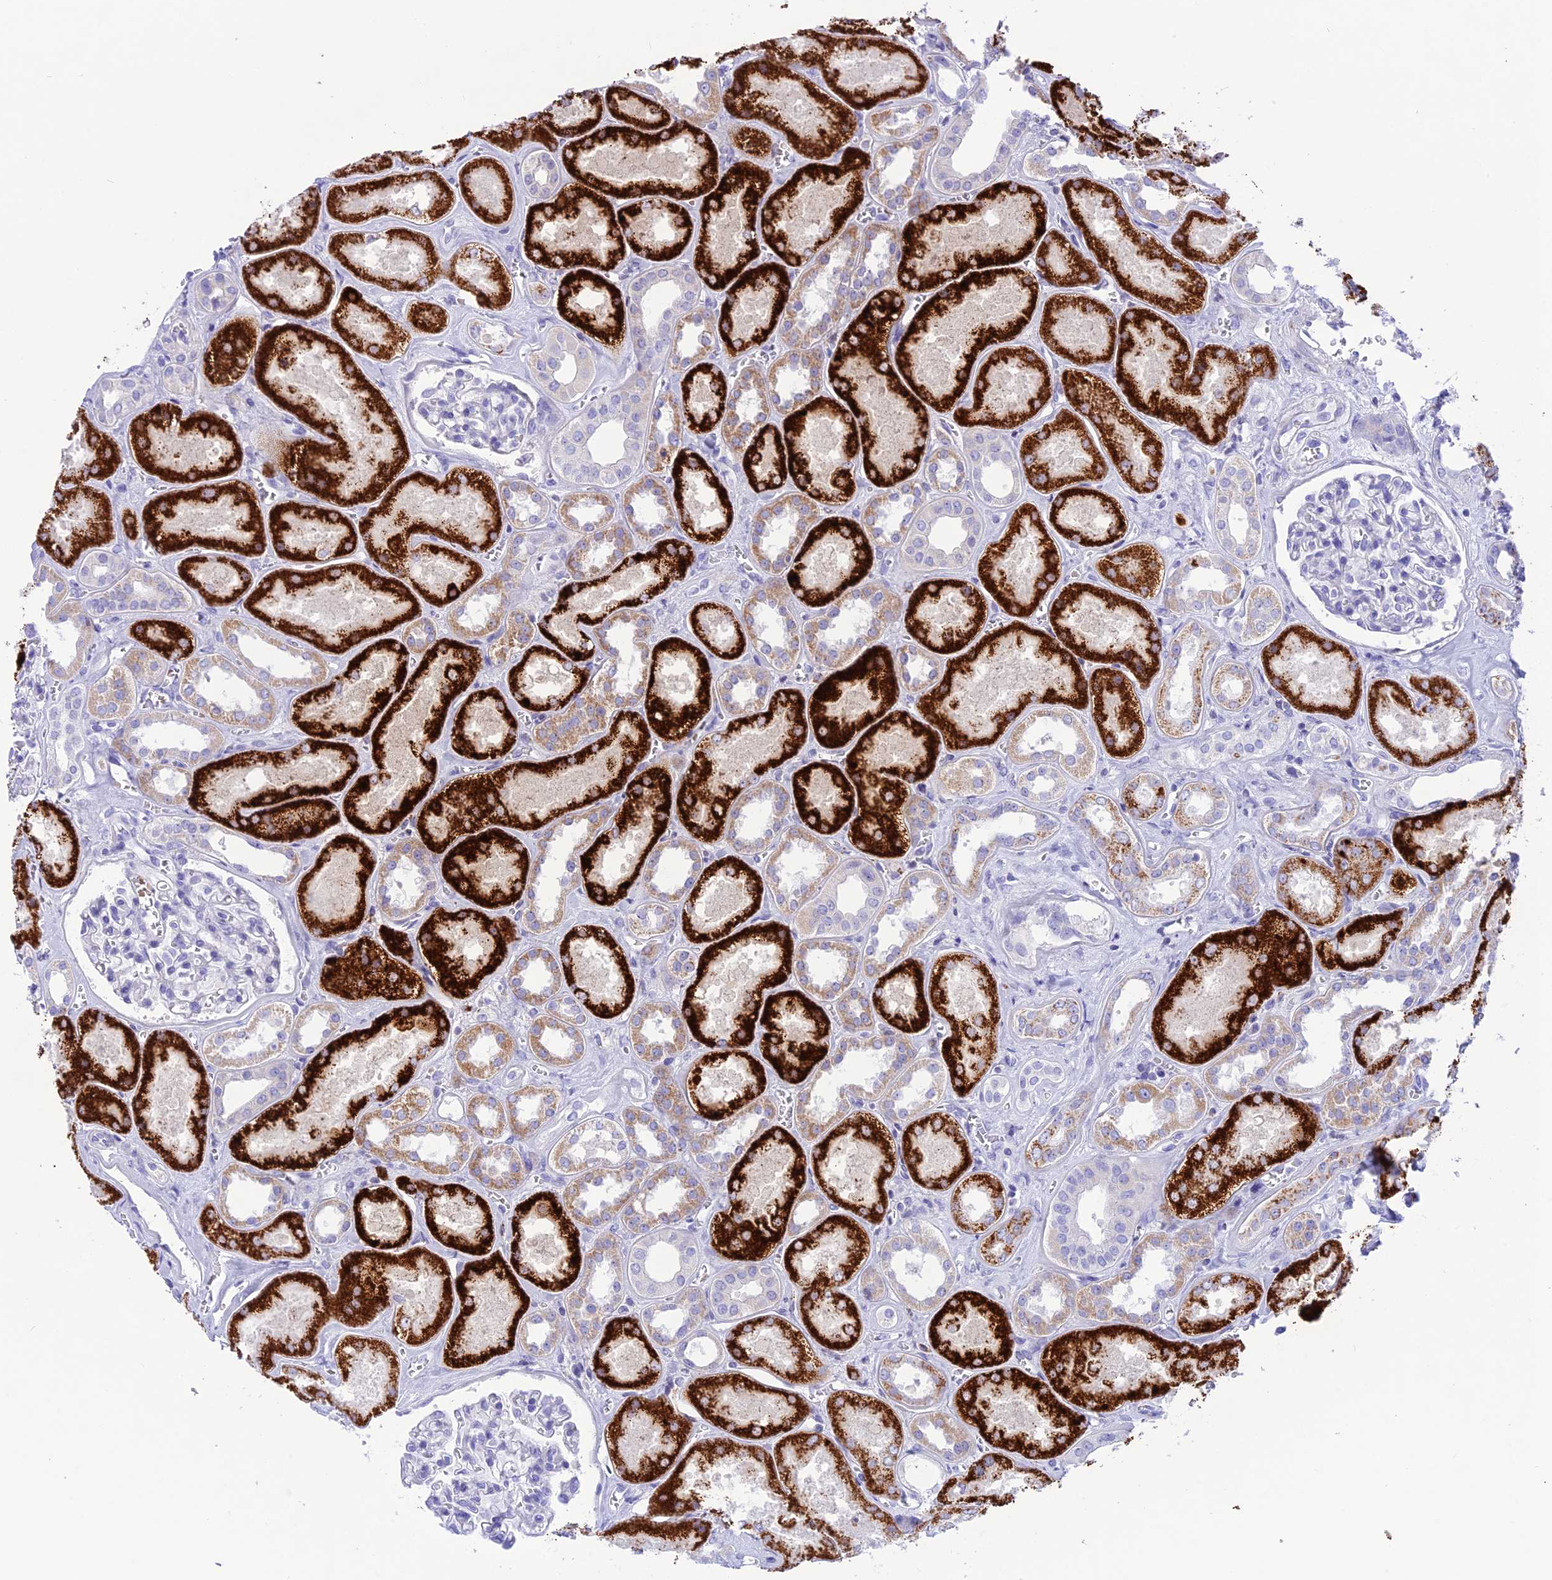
{"staining": {"intensity": "negative", "quantity": "none", "location": "none"}, "tissue": "kidney", "cell_type": "Cells in glomeruli", "image_type": "normal", "snomed": [{"axis": "morphology", "description": "Normal tissue, NOS"}, {"axis": "morphology", "description": "Adenocarcinoma, NOS"}, {"axis": "topography", "description": "Kidney"}], "caption": "Immunohistochemistry (IHC) micrograph of normal kidney: kidney stained with DAB (3,3'-diaminobenzidine) exhibits no significant protein positivity in cells in glomeruli.", "gene": "GLYATL1B", "patient": {"sex": "female", "age": 68}}